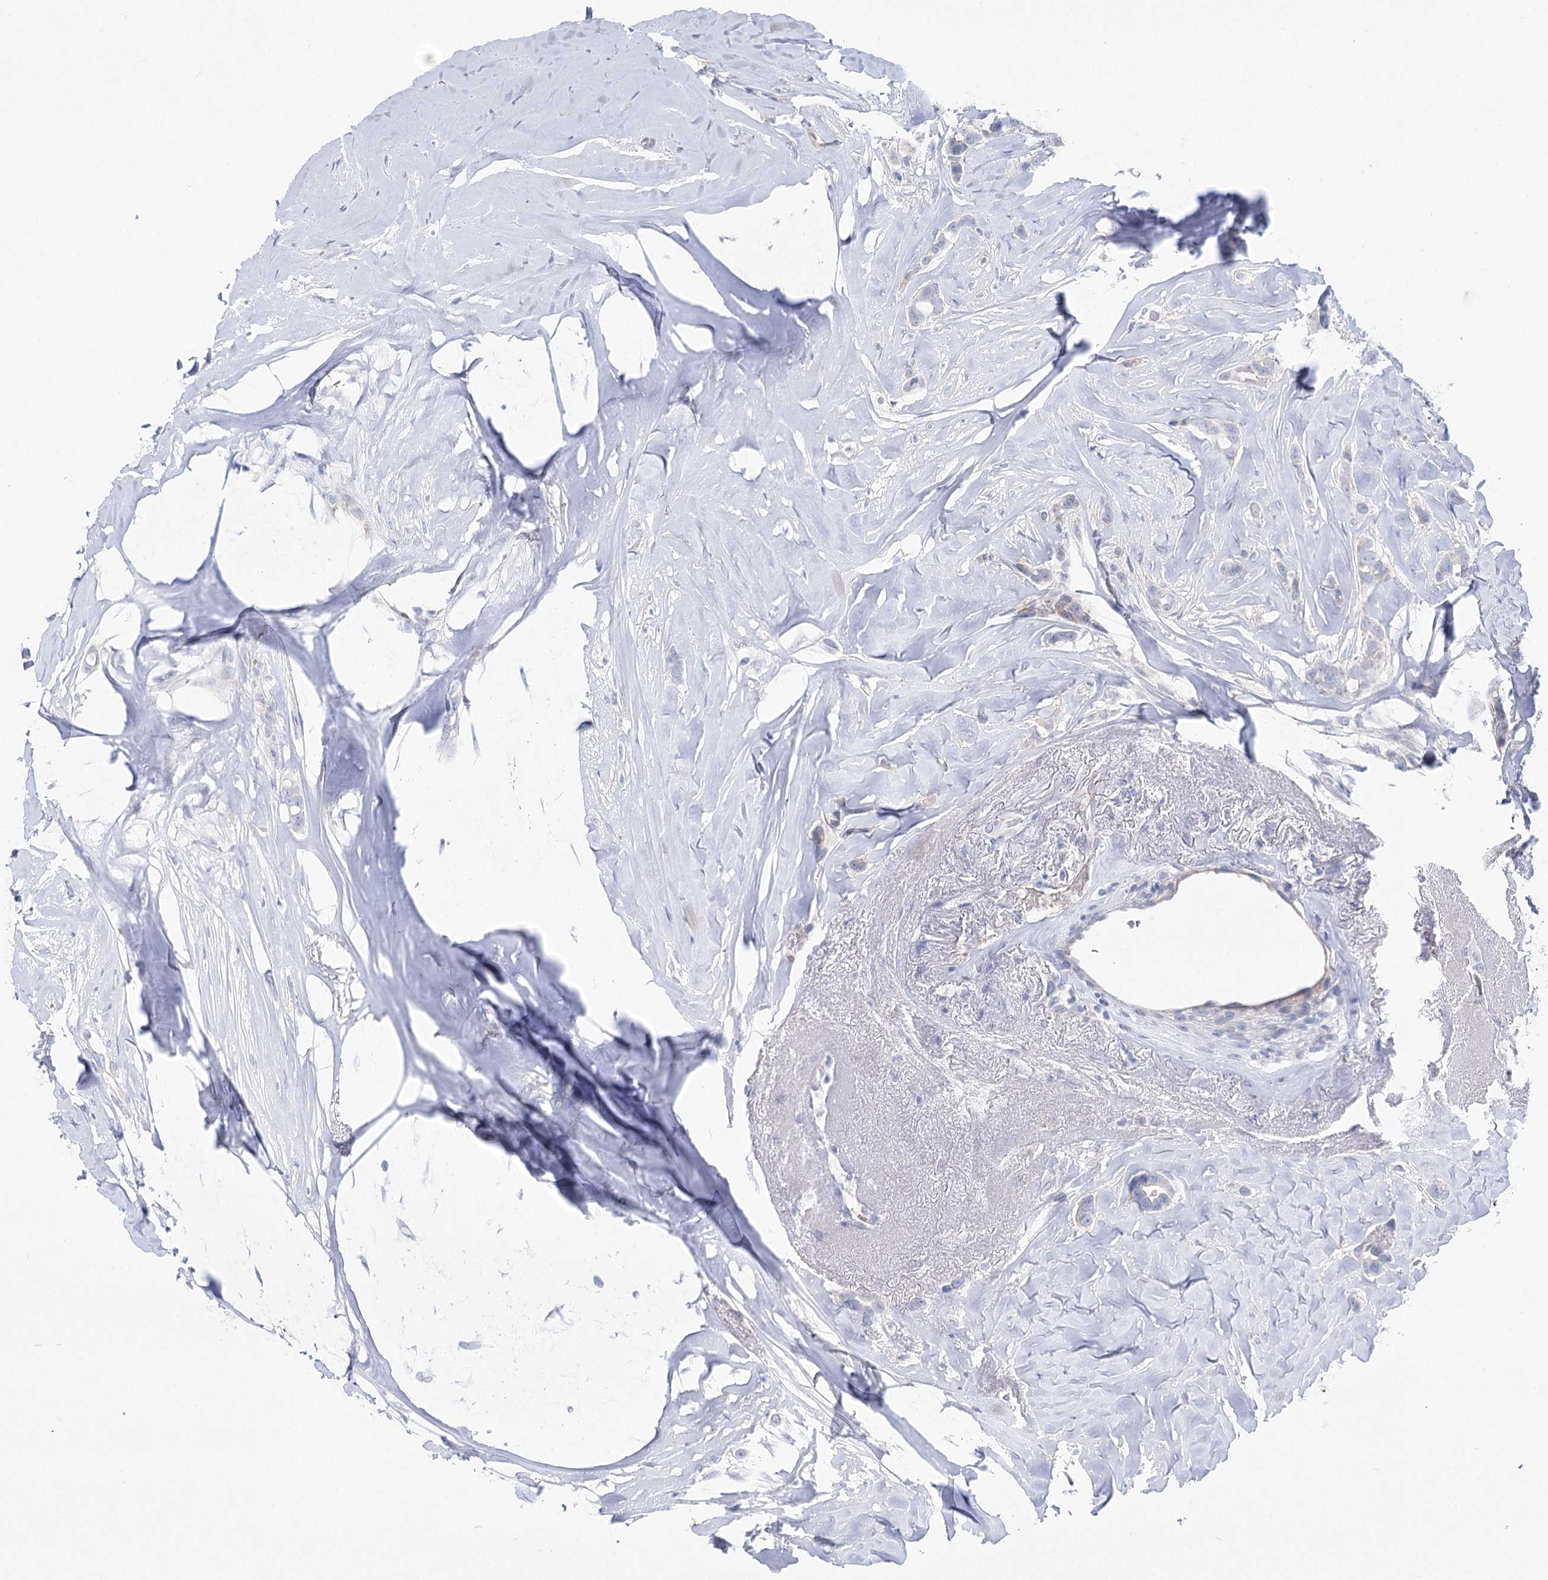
{"staining": {"intensity": "negative", "quantity": "none", "location": "none"}, "tissue": "breast cancer", "cell_type": "Tumor cells", "image_type": "cancer", "snomed": [{"axis": "morphology", "description": "Lobular carcinoma"}, {"axis": "topography", "description": "Breast"}], "caption": "An IHC micrograph of lobular carcinoma (breast) is shown. There is no staining in tumor cells of lobular carcinoma (breast).", "gene": "NRAP", "patient": {"sex": "female", "age": 51}}